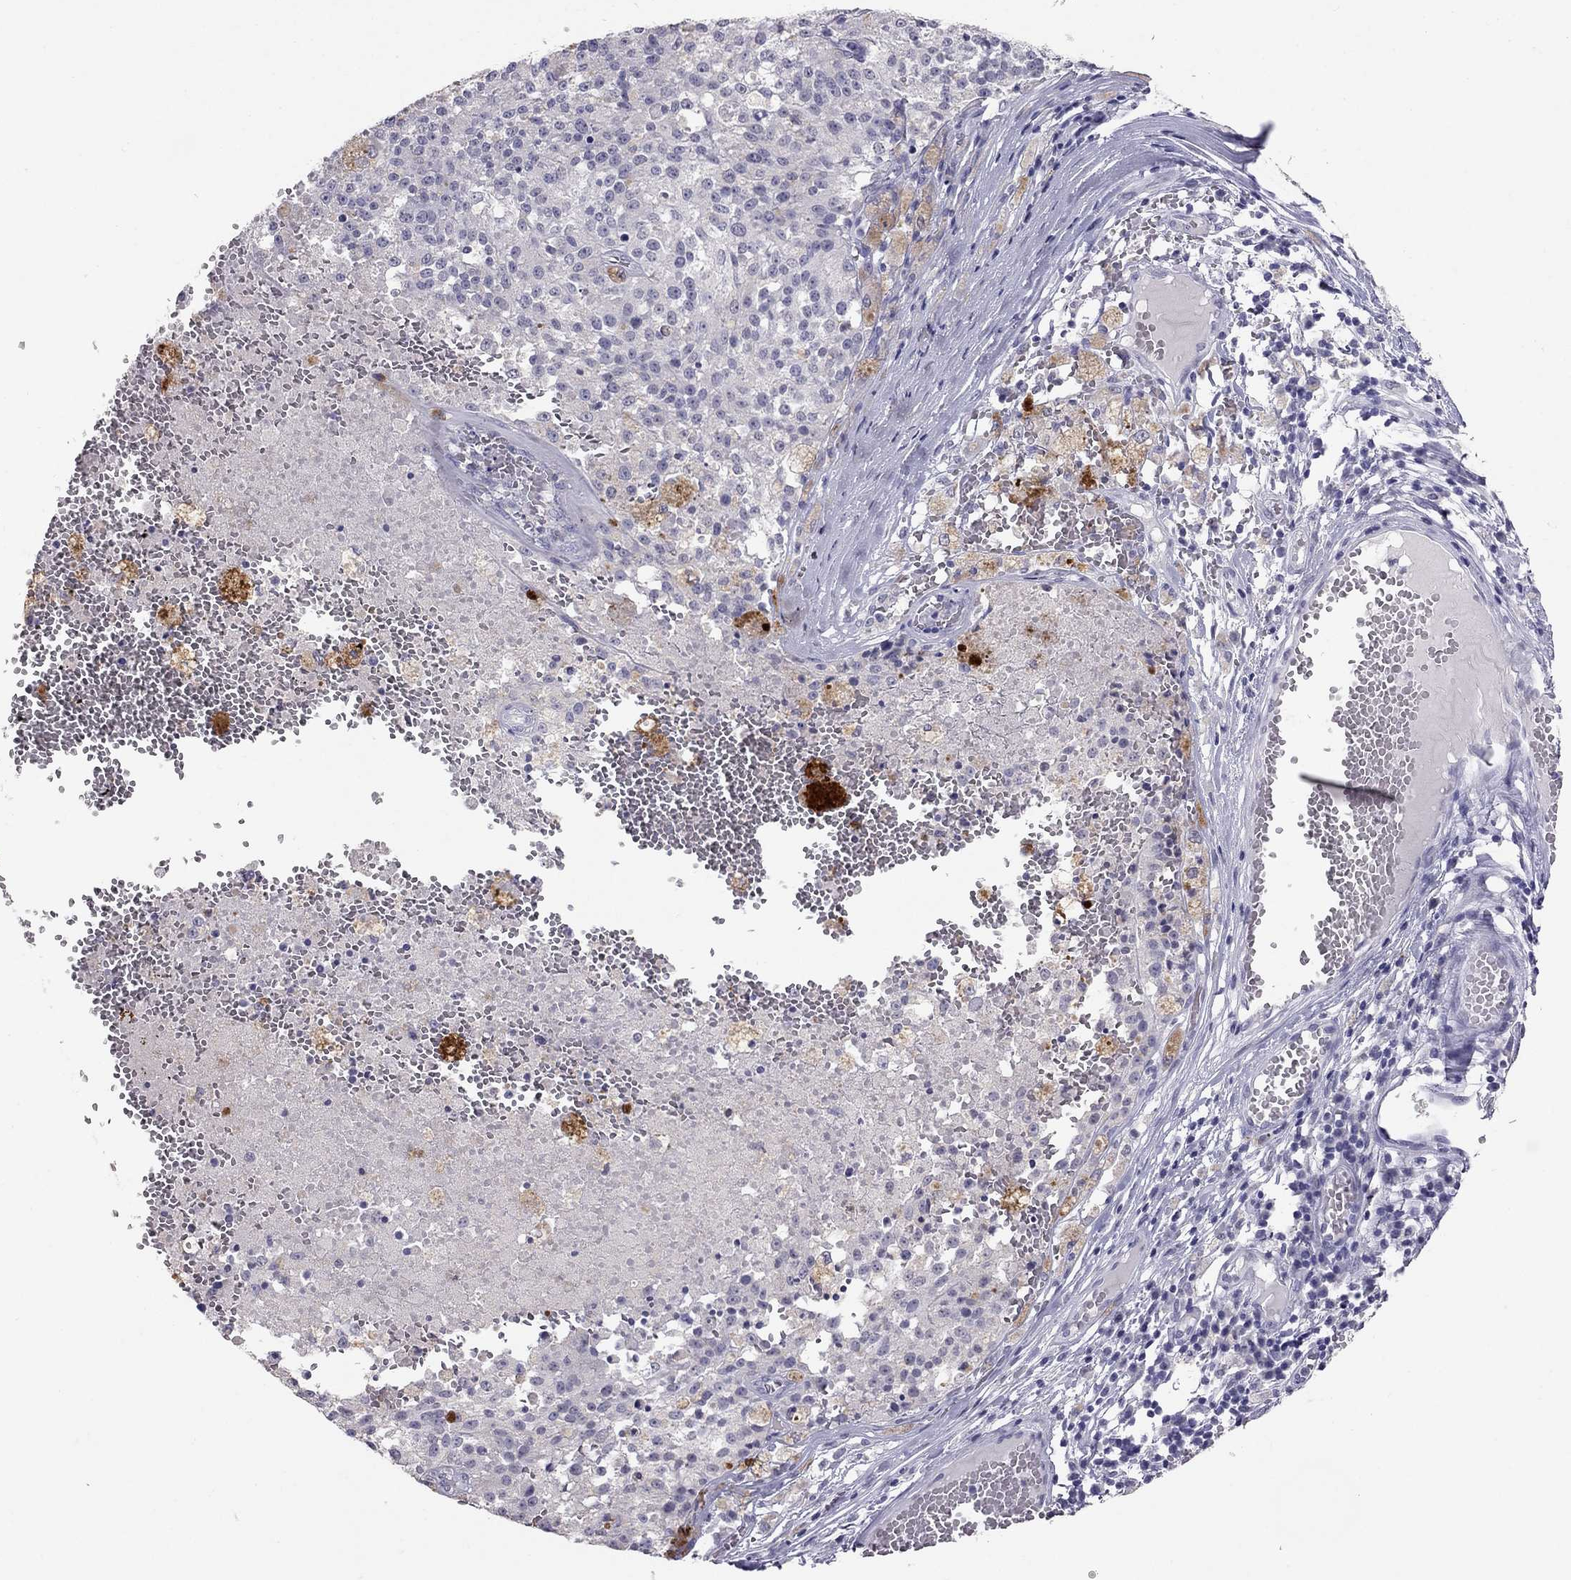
{"staining": {"intensity": "negative", "quantity": "none", "location": "none"}, "tissue": "melanoma", "cell_type": "Tumor cells", "image_type": "cancer", "snomed": [{"axis": "morphology", "description": "Malignant melanoma, Metastatic site"}, {"axis": "topography", "description": "Lymph node"}], "caption": "High power microscopy photomicrograph of an IHC photomicrograph of malignant melanoma (metastatic site), revealing no significant positivity in tumor cells.", "gene": "PSMB11", "patient": {"sex": "female", "age": 64}}